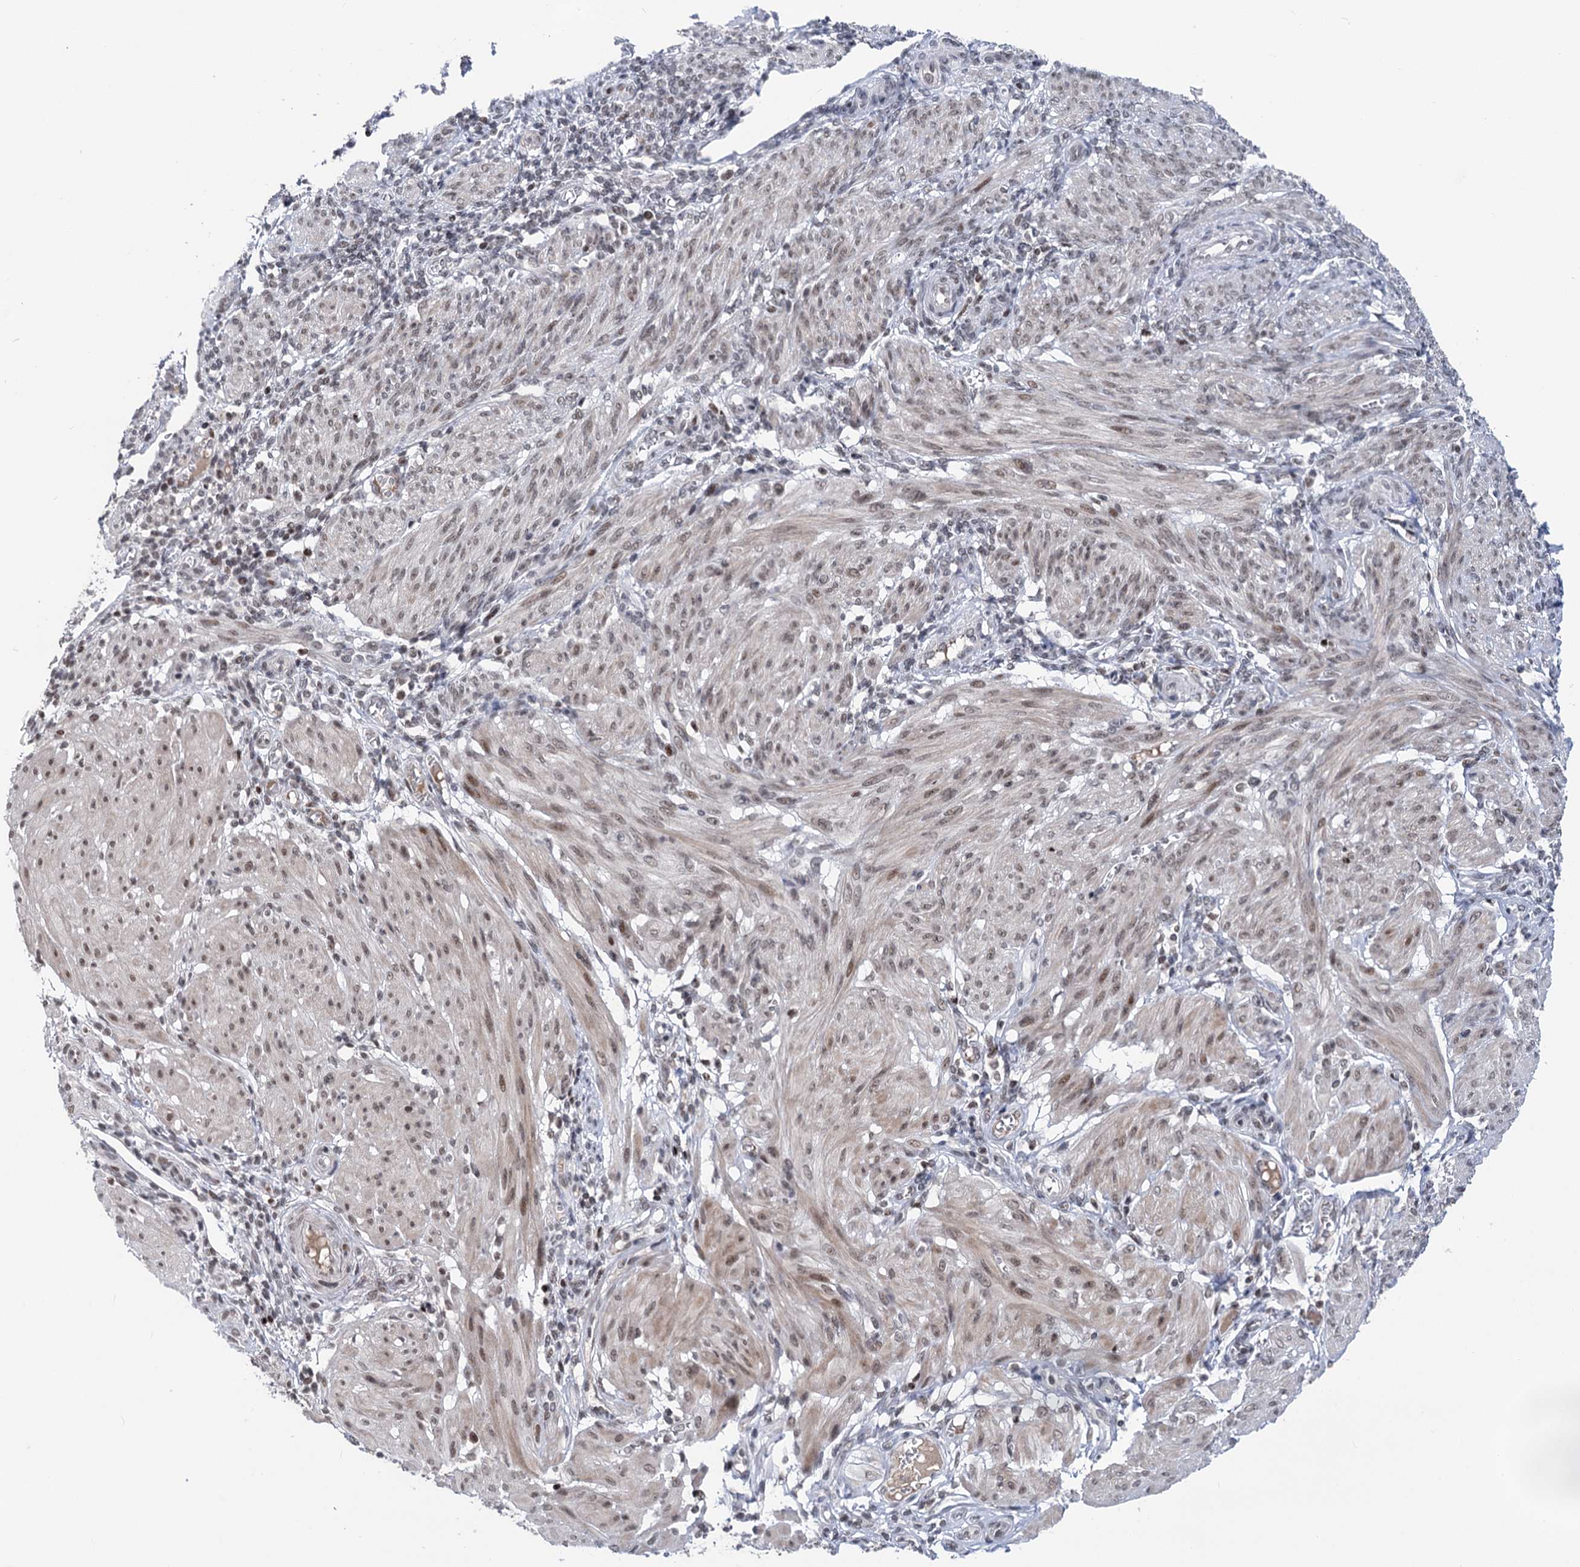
{"staining": {"intensity": "moderate", "quantity": "25%-75%", "location": "cytoplasmic/membranous,nuclear"}, "tissue": "smooth muscle", "cell_type": "Smooth muscle cells", "image_type": "normal", "snomed": [{"axis": "morphology", "description": "Normal tissue, NOS"}, {"axis": "topography", "description": "Smooth muscle"}], "caption": "Benign smooth muscle displays moderate cytoplasmic/membranous,nuclear staining in about 25%-75% of smooth muscle cells (DAB (3,3'-diaminobenzidine) = brown stain, brightfield microscopy at high magnification)..", "gene": "ZCCHC10", "patient": {"sex": "female", "age": 39}}